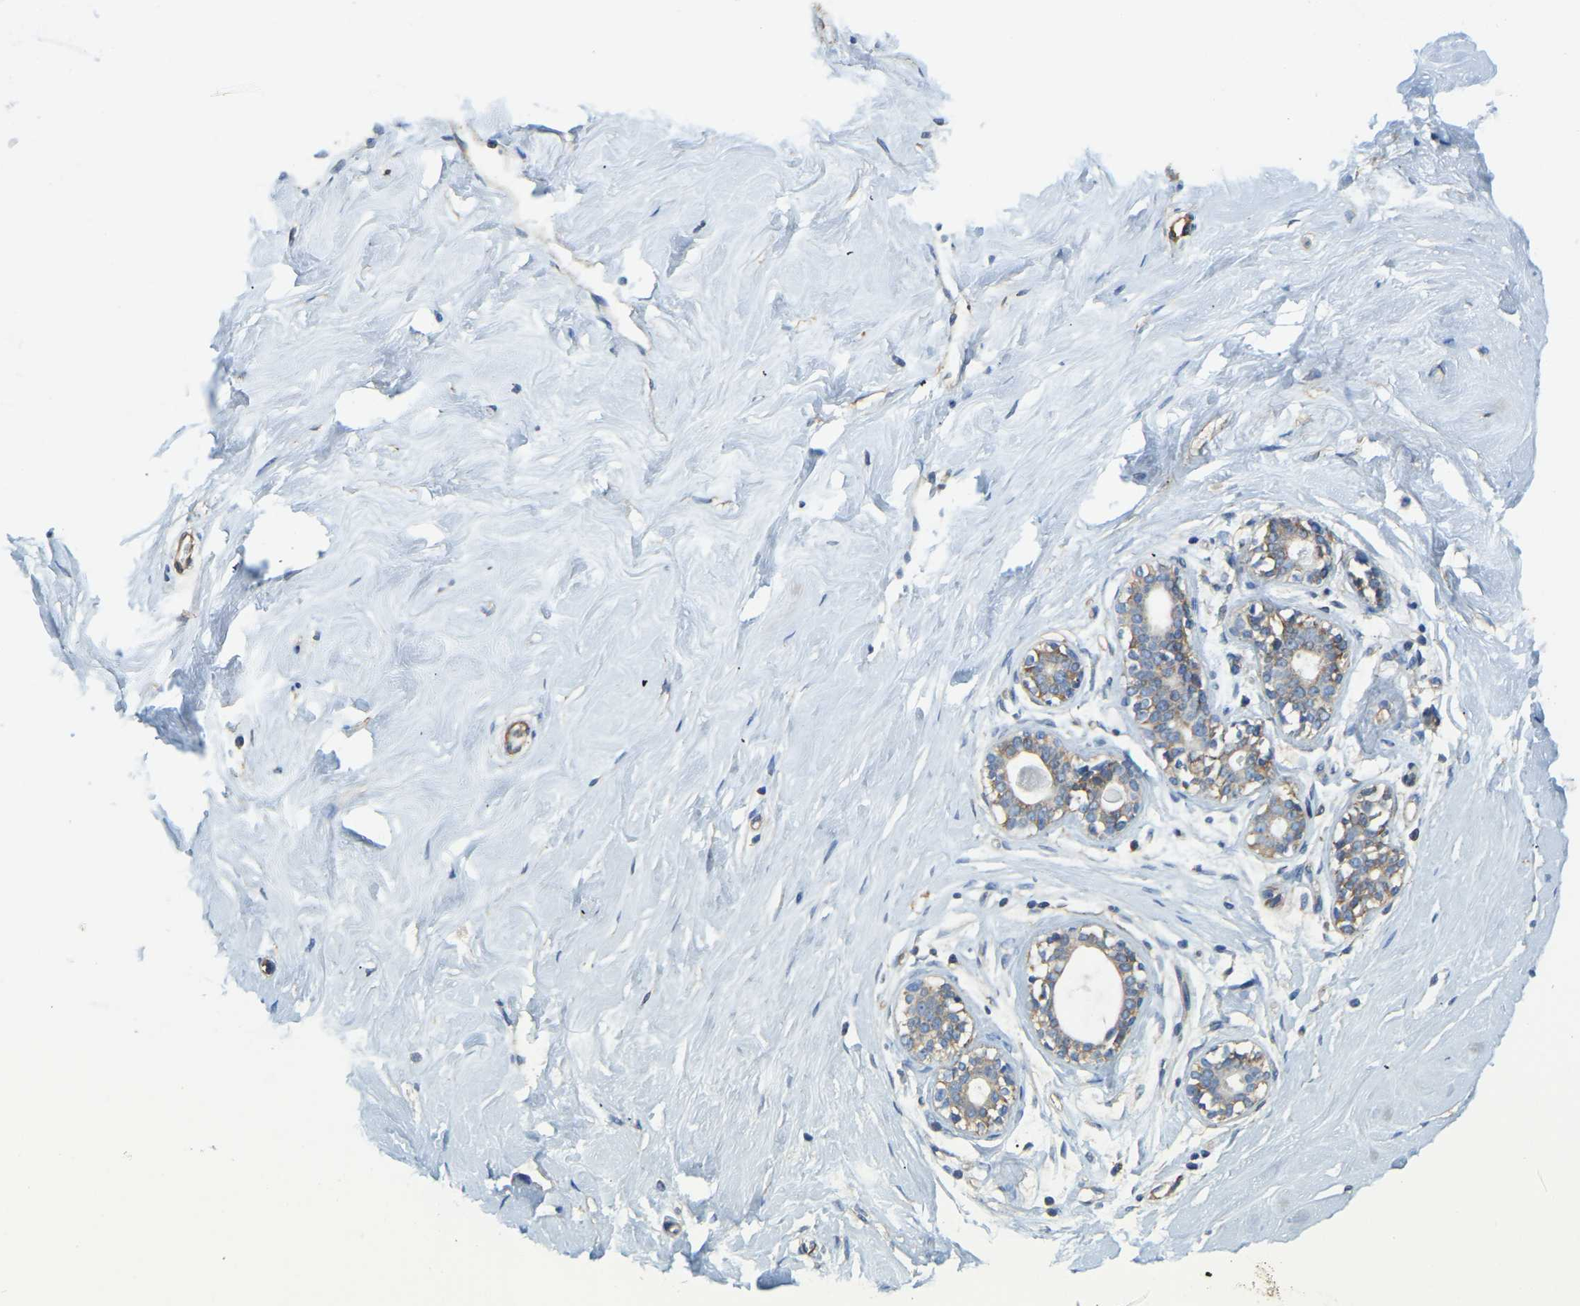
{"staining": {"intensity": "weak", "quantity": ">75%", "location": "cytoplasmic/membranous"}, "tissue": "breast", "cell_type": "Adipocytes", "image_type": "normal", "snomed": [{"axis": "morphology", "description": "Normal tissue, NOS"}, {"axis": "topography", "description": "Breast"}], "caption": "Protein analysis of unremarkable breast shows weak cytoplasmic/membranous expression in approximately >75% of adipocytes.", "gene": "AHNAK", "patient": {"sex": "female", "age": 23}}